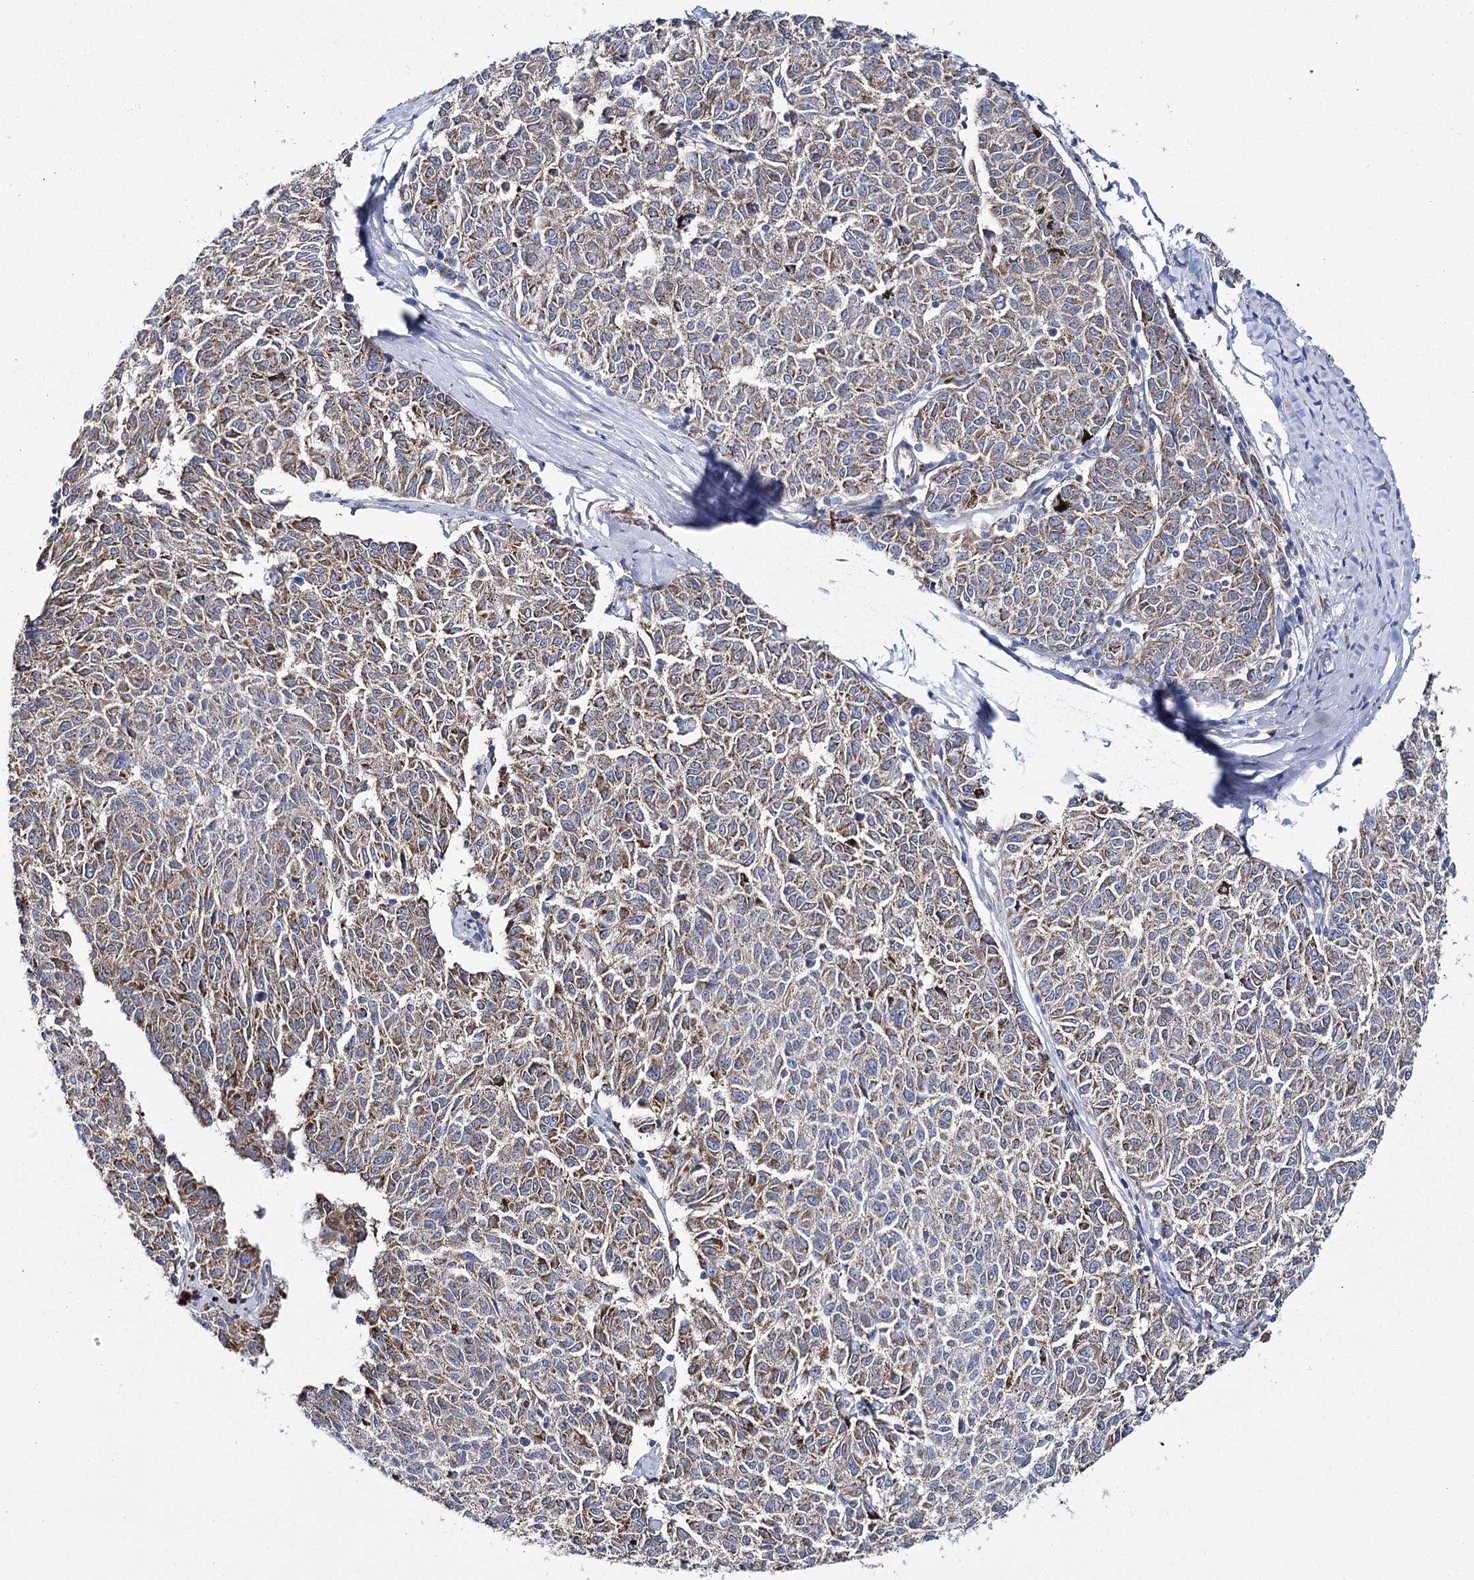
{"staining": {"intensity": "moderate", "quantity": ">75%", "location": "cytoplasmic/membranous"}, "tissue": "melanoma", "cell_type": "Tumor cells", "image_type": "cancer", "snomed": [{"axis": "morphology", "description": "Malignant melanoma, NOS"}, {"axis": "topography", "description": "Skin"}], "caption": "About >75% of tumor cells in human melanoma display moderate cytoplasmic/membranous protein staining as visualized by brown immunohistochemical staining.", "gene": "THUMPD3", "patient": {"sex": "female", "age": 72}}